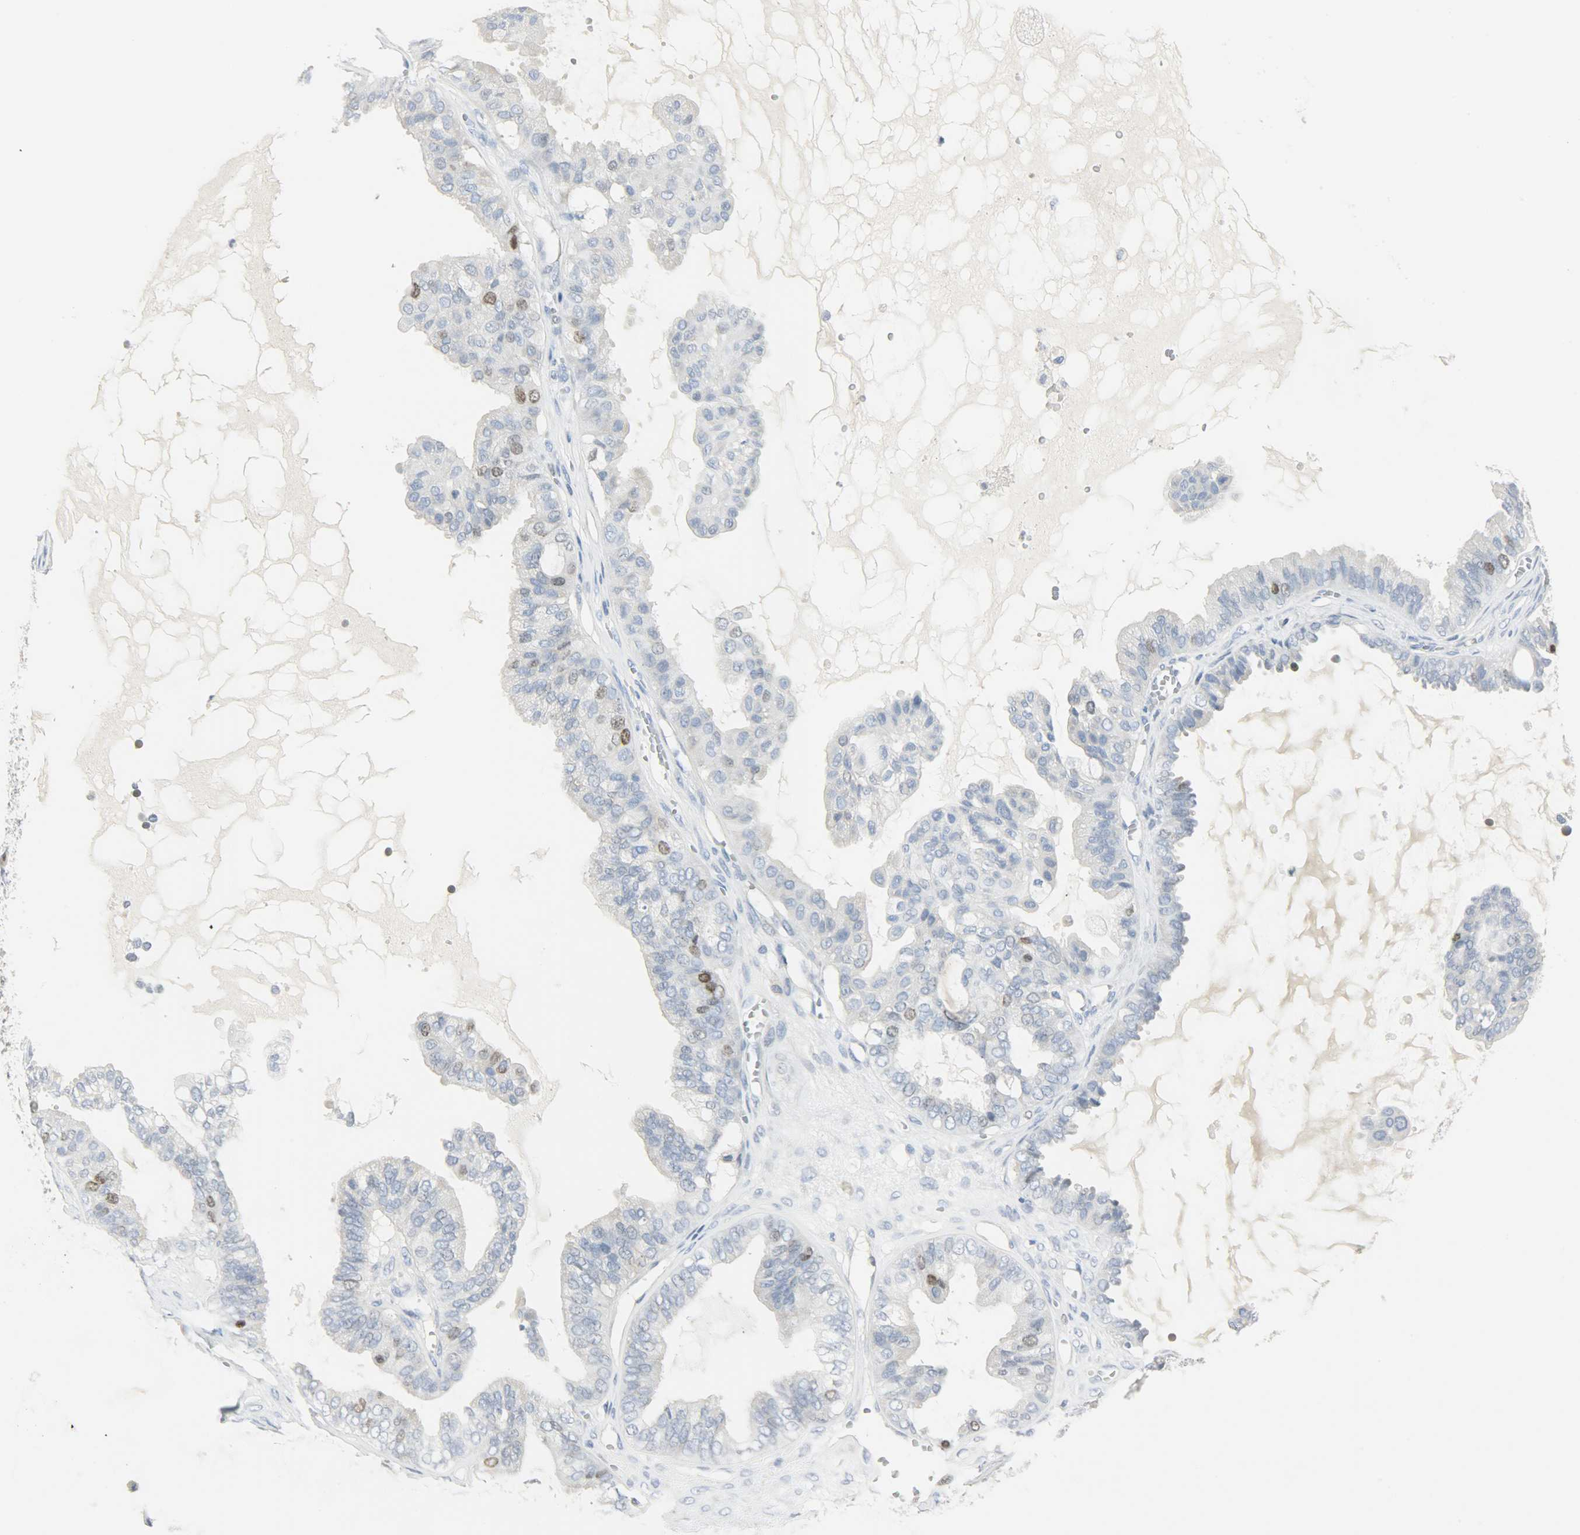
{"staining": {"intensity": "moderate", "quantity": "<25%", "location": "nuclear"}, "tissue": "ovarian cancer", "cell_type": "Tumor cells", "image_type": "cancer", "snomed": [{"axis": "morphology", "description": "Carcinoma, NOS"}, {"axis": "morphology", "description": "Carcinoma, endometroid"}, {"axis": "topography", "description": "Ovary"}], "caption": "This is an image of IHC staining of ovarian cancer, which shows moderate expression in the nuclear of tumor cells.", "gene": "HELLS", "patient": {"sex": "female", "age": 50}}